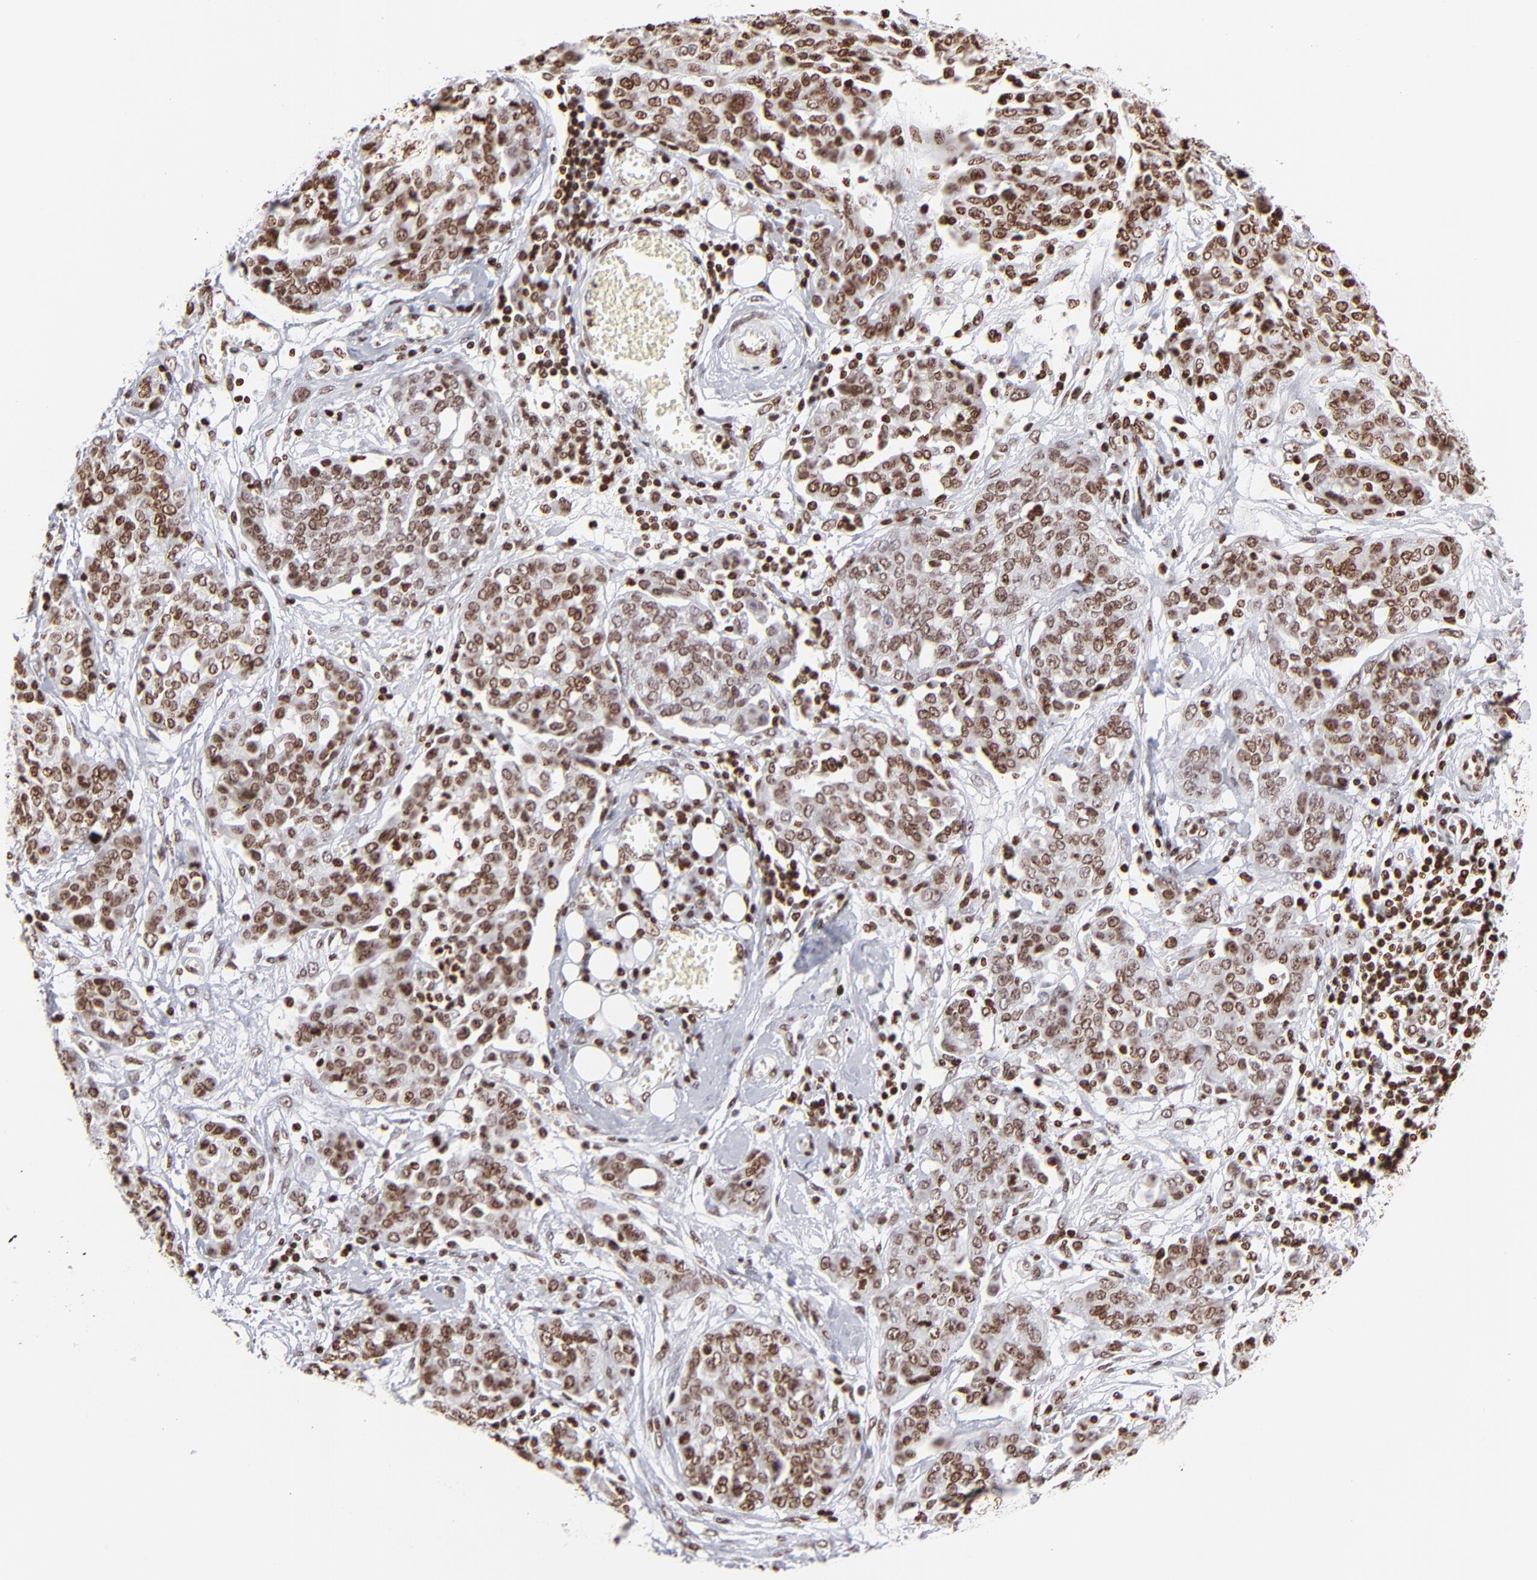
{"staining": {"intensity": "moderate", "quantity": ">75%", "location": "nuclear"}, "tissue": "ovarian cancer", "cell_type": "Tumor cells", "image_type": "cancer", "snomed": [{"axis": "morphology", "description": "Cystadenocarcinoma, serous, NOS"}, {"axis": "topography", "description": "Soft tissue"}, {"axis": "topography", "description": "Ovary"}], "caption": "Protein analysis of ovarian cancer (serous cystadenocarcinoma) tissue demonstrates moderate nuclear staining in about >75% of tumor cells. (IHC, brightfield microscopy, high magnification).", "gene": "RTL4", "patient": {"sex": "female", "age": 57}}